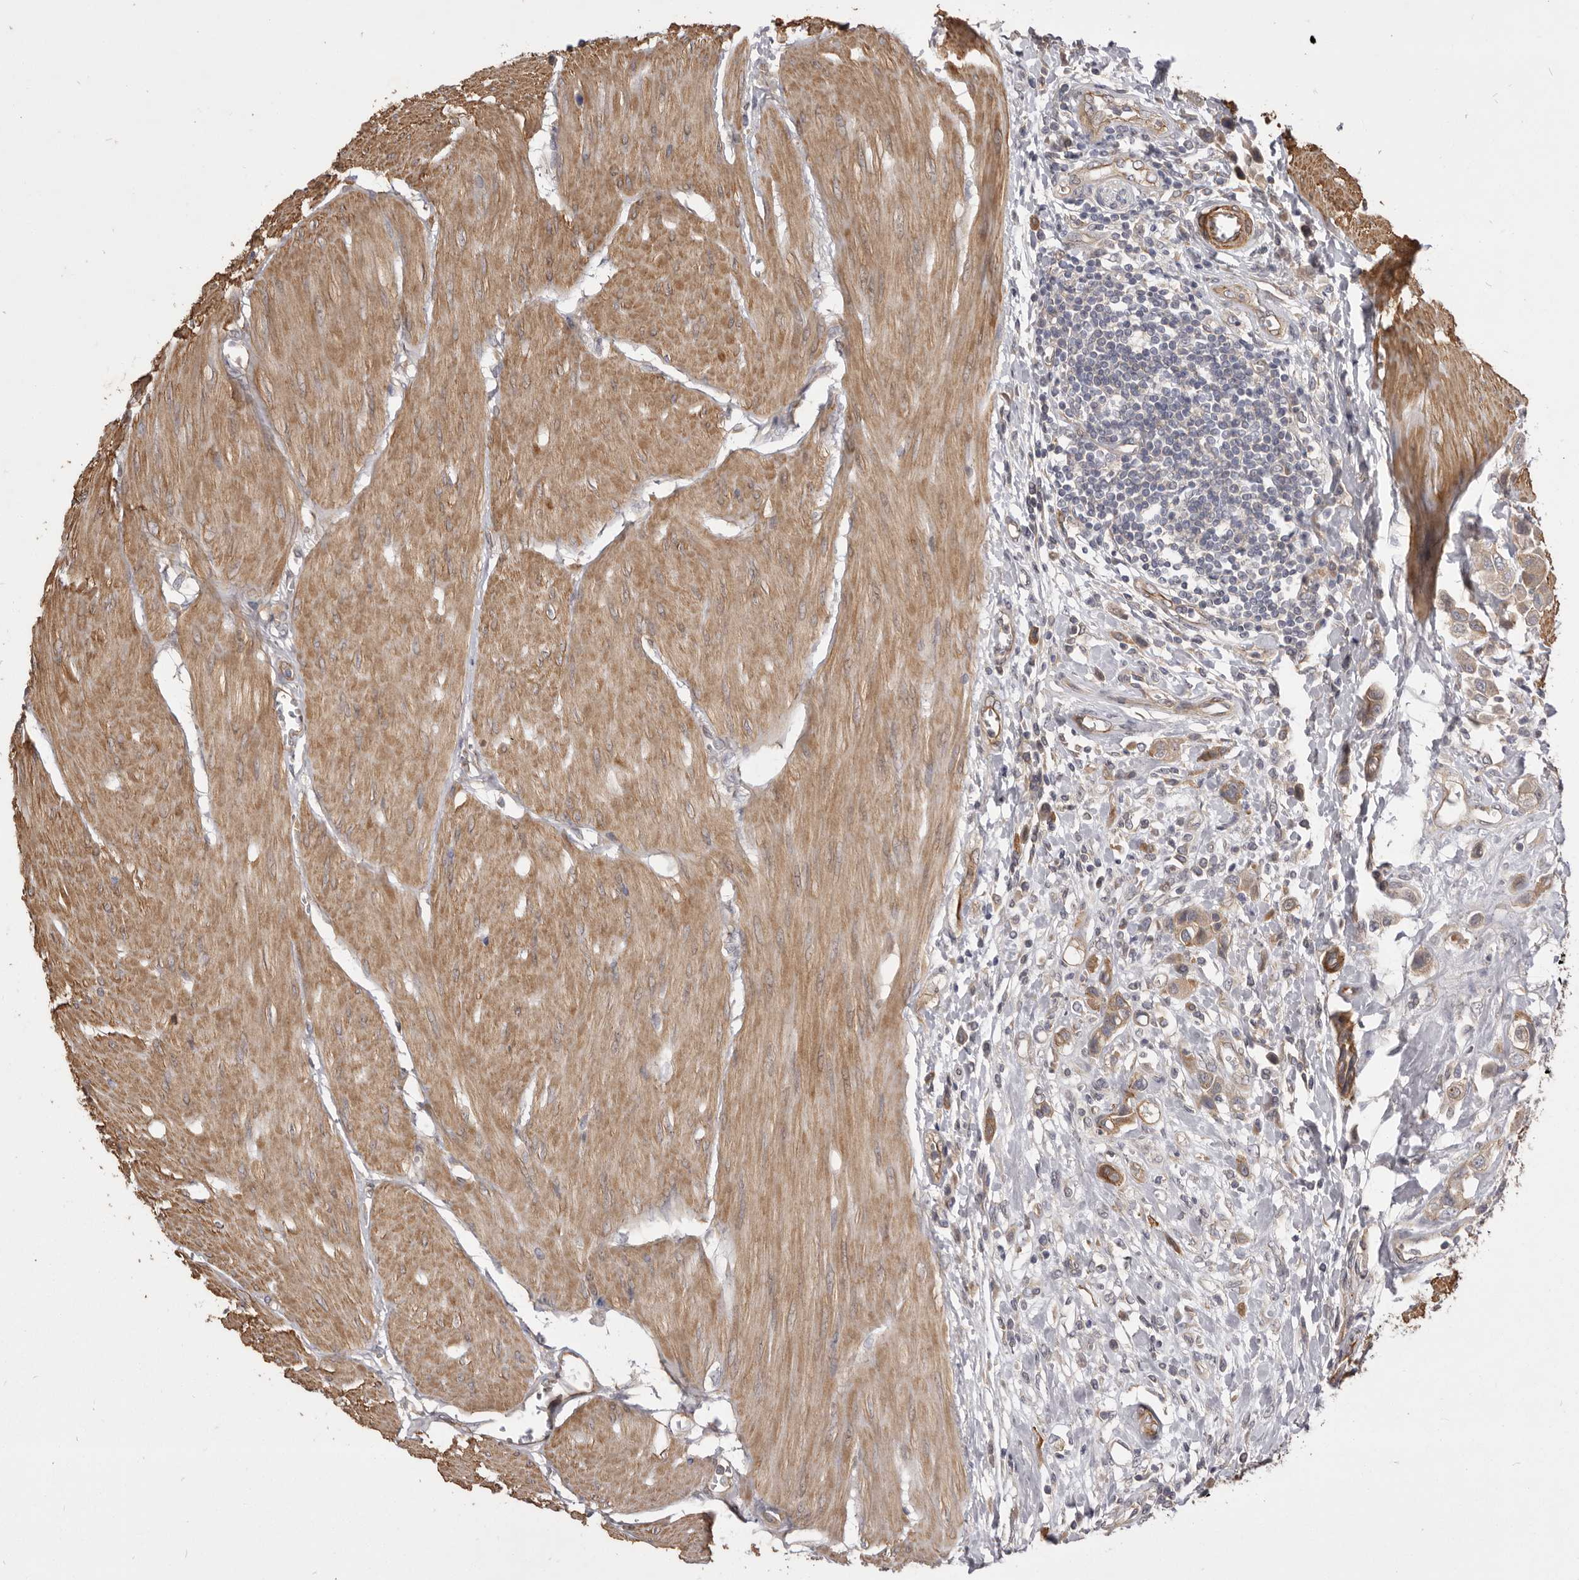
{"staining": {"intensity": "moderate", "quantity": ">75%", "location": "cytoplasmic/membranous"}, "tissue": "urothelial cancer", "cell_type": "Tumor cells", "image_type": "cancer", "snomed": [{"axis": "morphology", "description": "Urothelial carcinoma, High grade"}, {"axis": "topography", "description": "Urinary bladder"}], "caption": "Urothelial cancer stained with a brown dye exhibits moderate cytoplasmic/membranous positive positivity in approximately >75% of tumor cells.", "gene": "VPS45", "patient": {"sex": "male", "age": 50}}